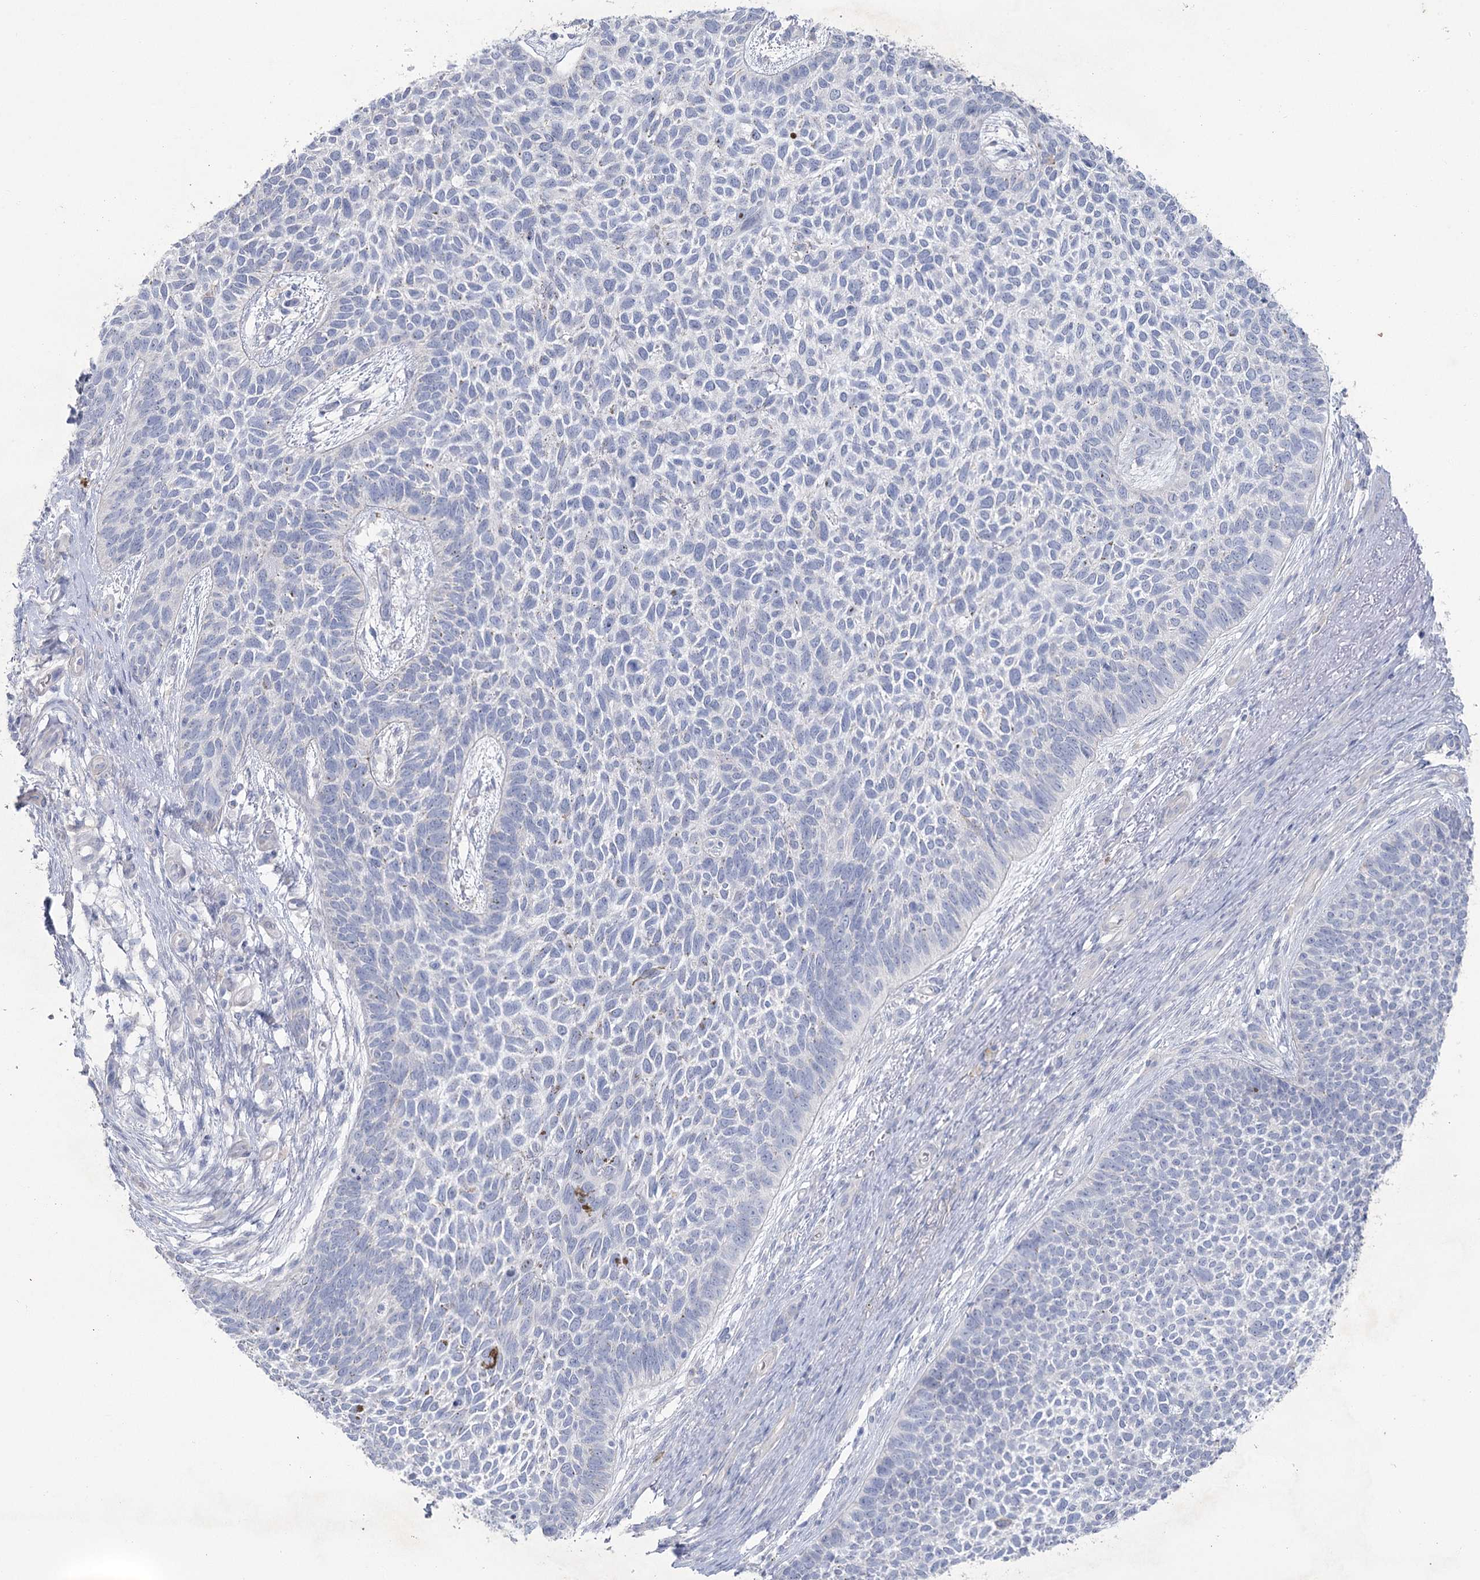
{"staining": {"intensity": "negative", "quantity": "none", "location": "none"}, "tissue": "skin cancer", "cell_type": "Tumor cells", "image_type": "cancer", "snomed": [{"axis": "morphology", "description": "Basal cell carcinoma"}, {"axis": "topography", "description": "Skin"}], "caption": "A photomicrograph of skin cancer (basal cell carcinoma) stained for a protein exhibits no brown staining in tumor cells. (Stains: DAB (3,3'-diaminobenzidine) immunohistochemistry (IHC) with hematoxylin counter stain, Microscopy: brightfield microscopy at high magnification).", "gene": "CCDC88A", "patient": {"sex": "female", "age": 84}}